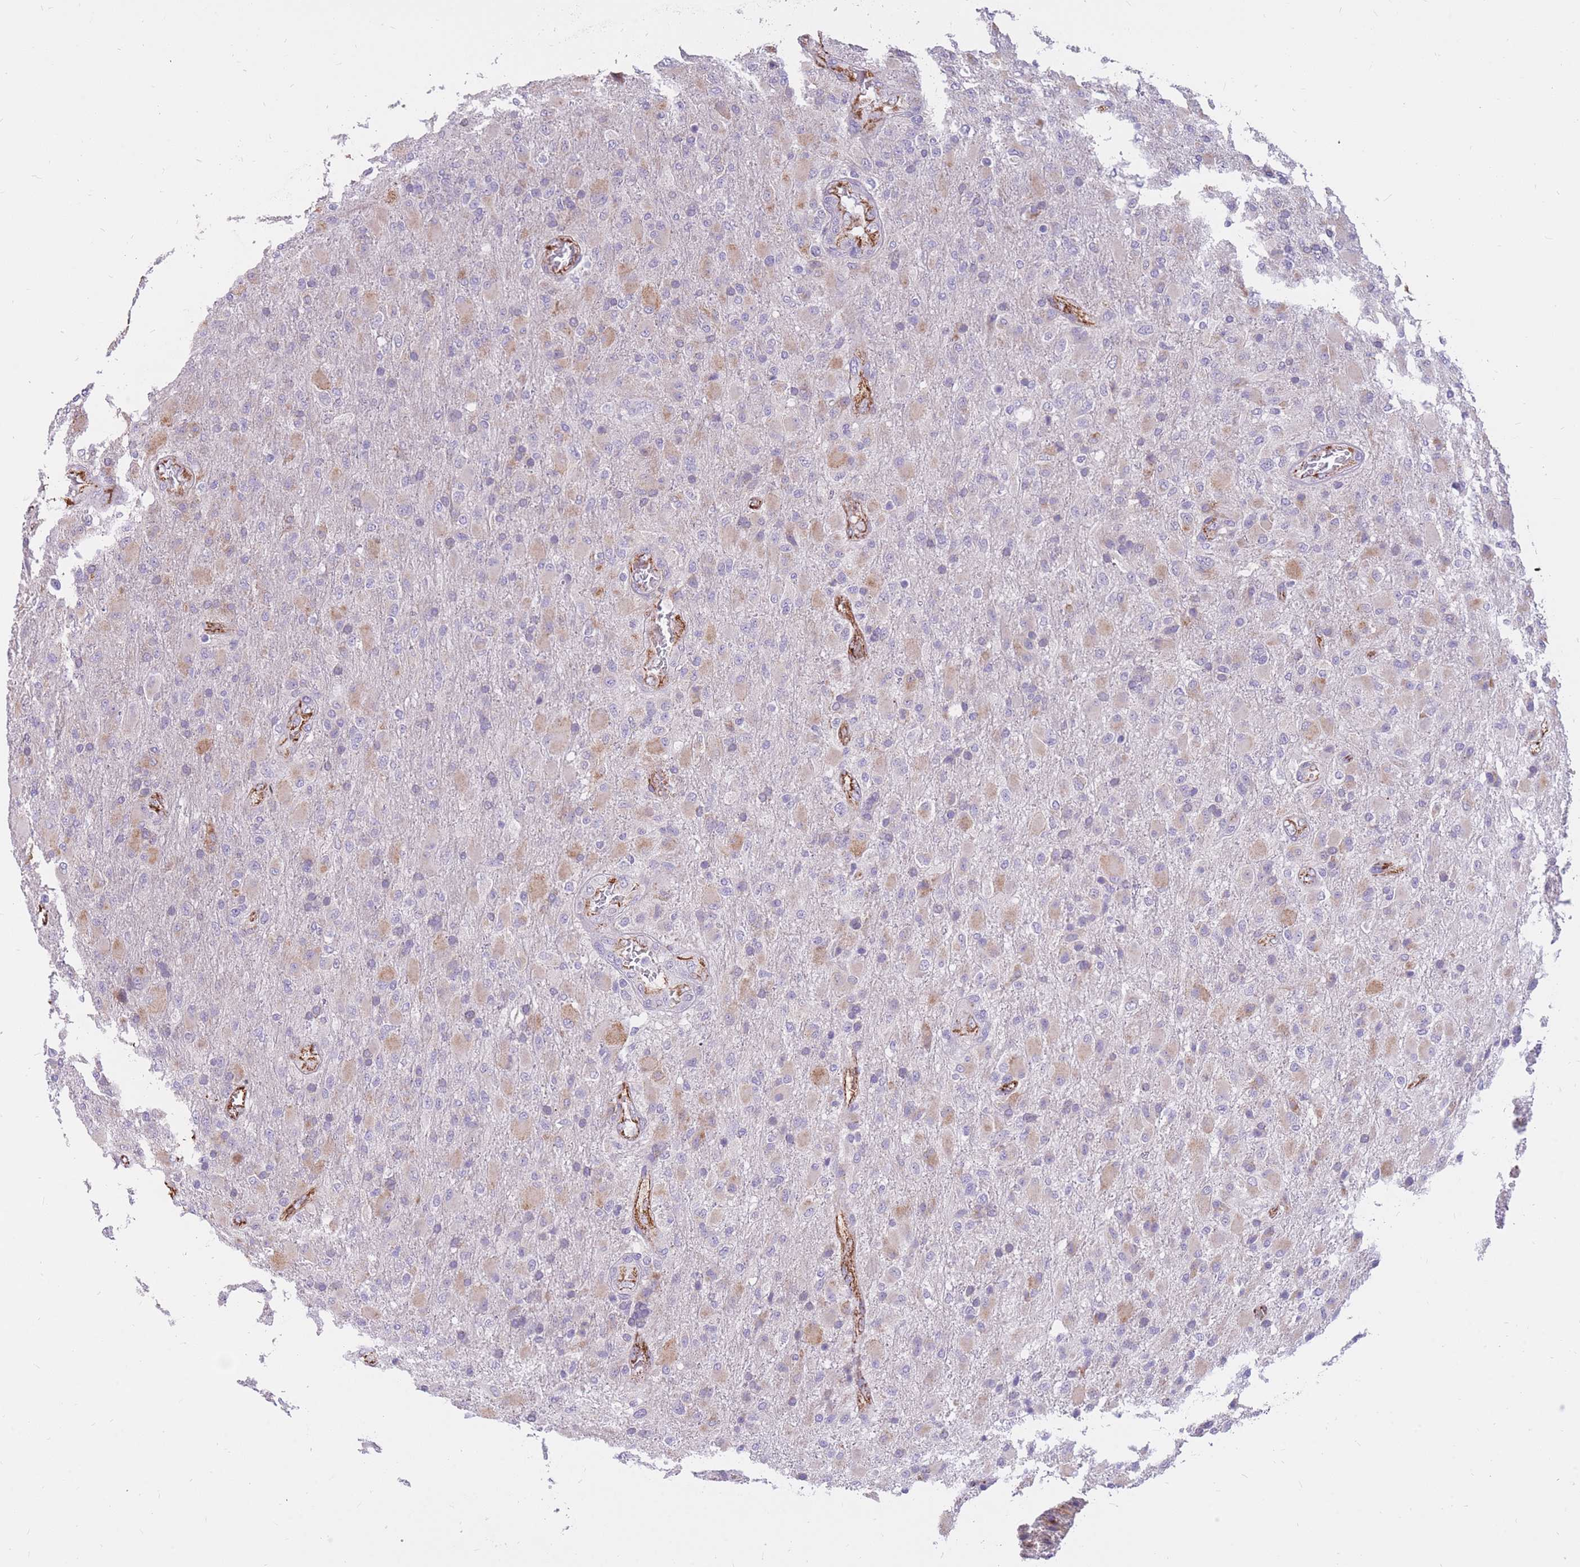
{"staining": {"intensity": "weak", "quantity": "25%-75%", "location": "cytoplasmic/membranous"}, "tissue": "glioma", "cell_type": "Tumor cells", "image_type": "cancer", "snomed": [{"axis": "morphology", "description": "Glioma, malignant, Low grade"}, {"axis": "topography", "description": "Brain"}], "caption": "Immunohistochemistry (DAB (3,3'-diaminobenzidine)) staining of malignant glioma (low-grade) shows weak cytoplasmic/membranous protein expression in approximately 25%-75% of tumor cells. (IHC, brightfield microscopy, high magnification).", "gene": "RNF170", "patient": {"sex": "male", "age": 65}}